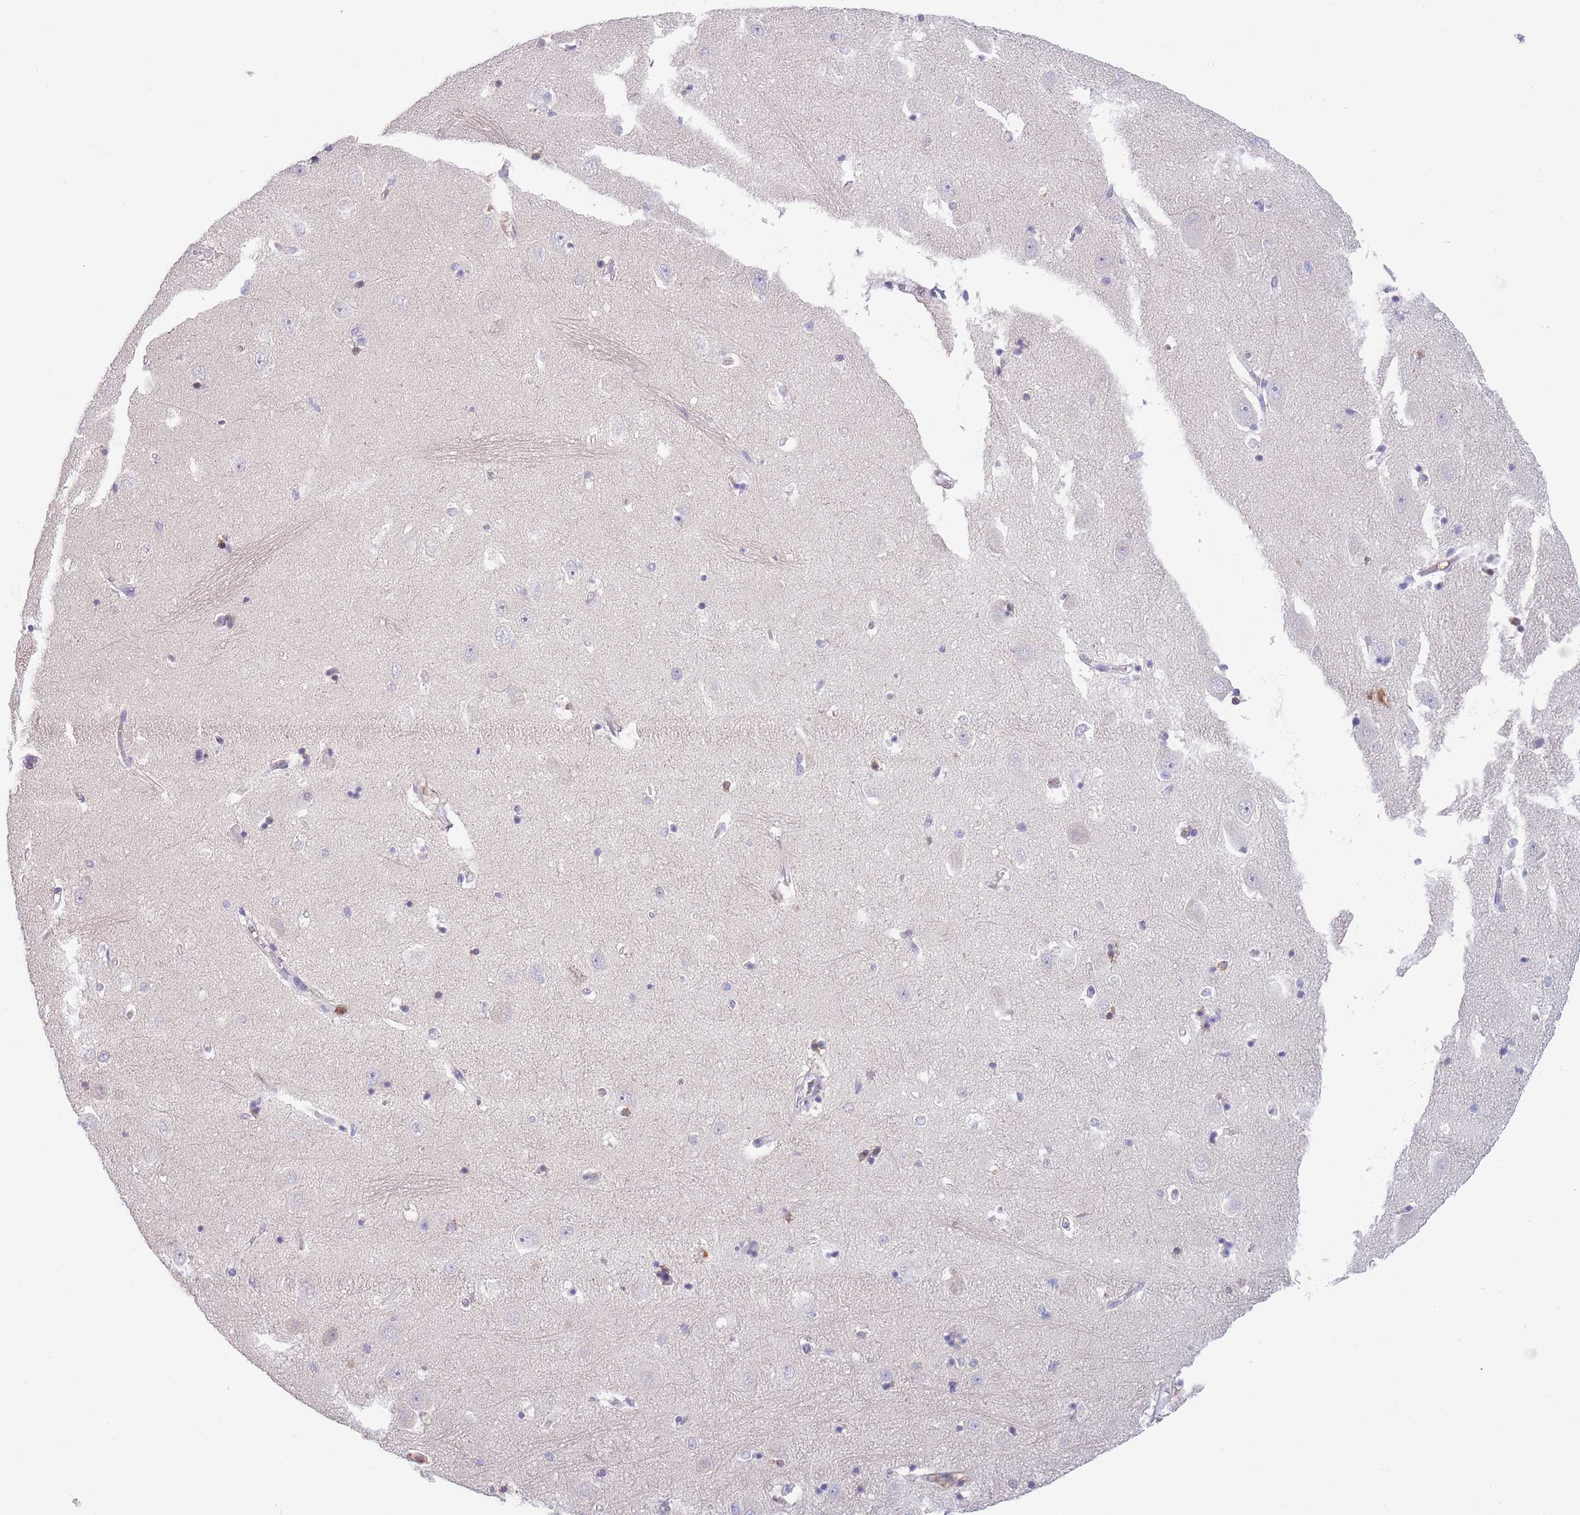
{"staining": {"intensity": "negative", "quantity": "none", "location": "none"}, "tissue": "hippocampus", "cell_type": "Glial cells", "image_type": "normal", "snomed": [{"axis": "morphology", "description": "Normal tissue, NOS"}, {"axis": "topography", "description": "Hippocampus"}], "caption": "Protein analysis of normal hippocampus exhibits no significant expression in glial cells. (Immunohistochemistry (ihc), brightfield microscopy, high magnification).", "gene": "ZFP2", "patient": {"sex": "female", "age": 64}}